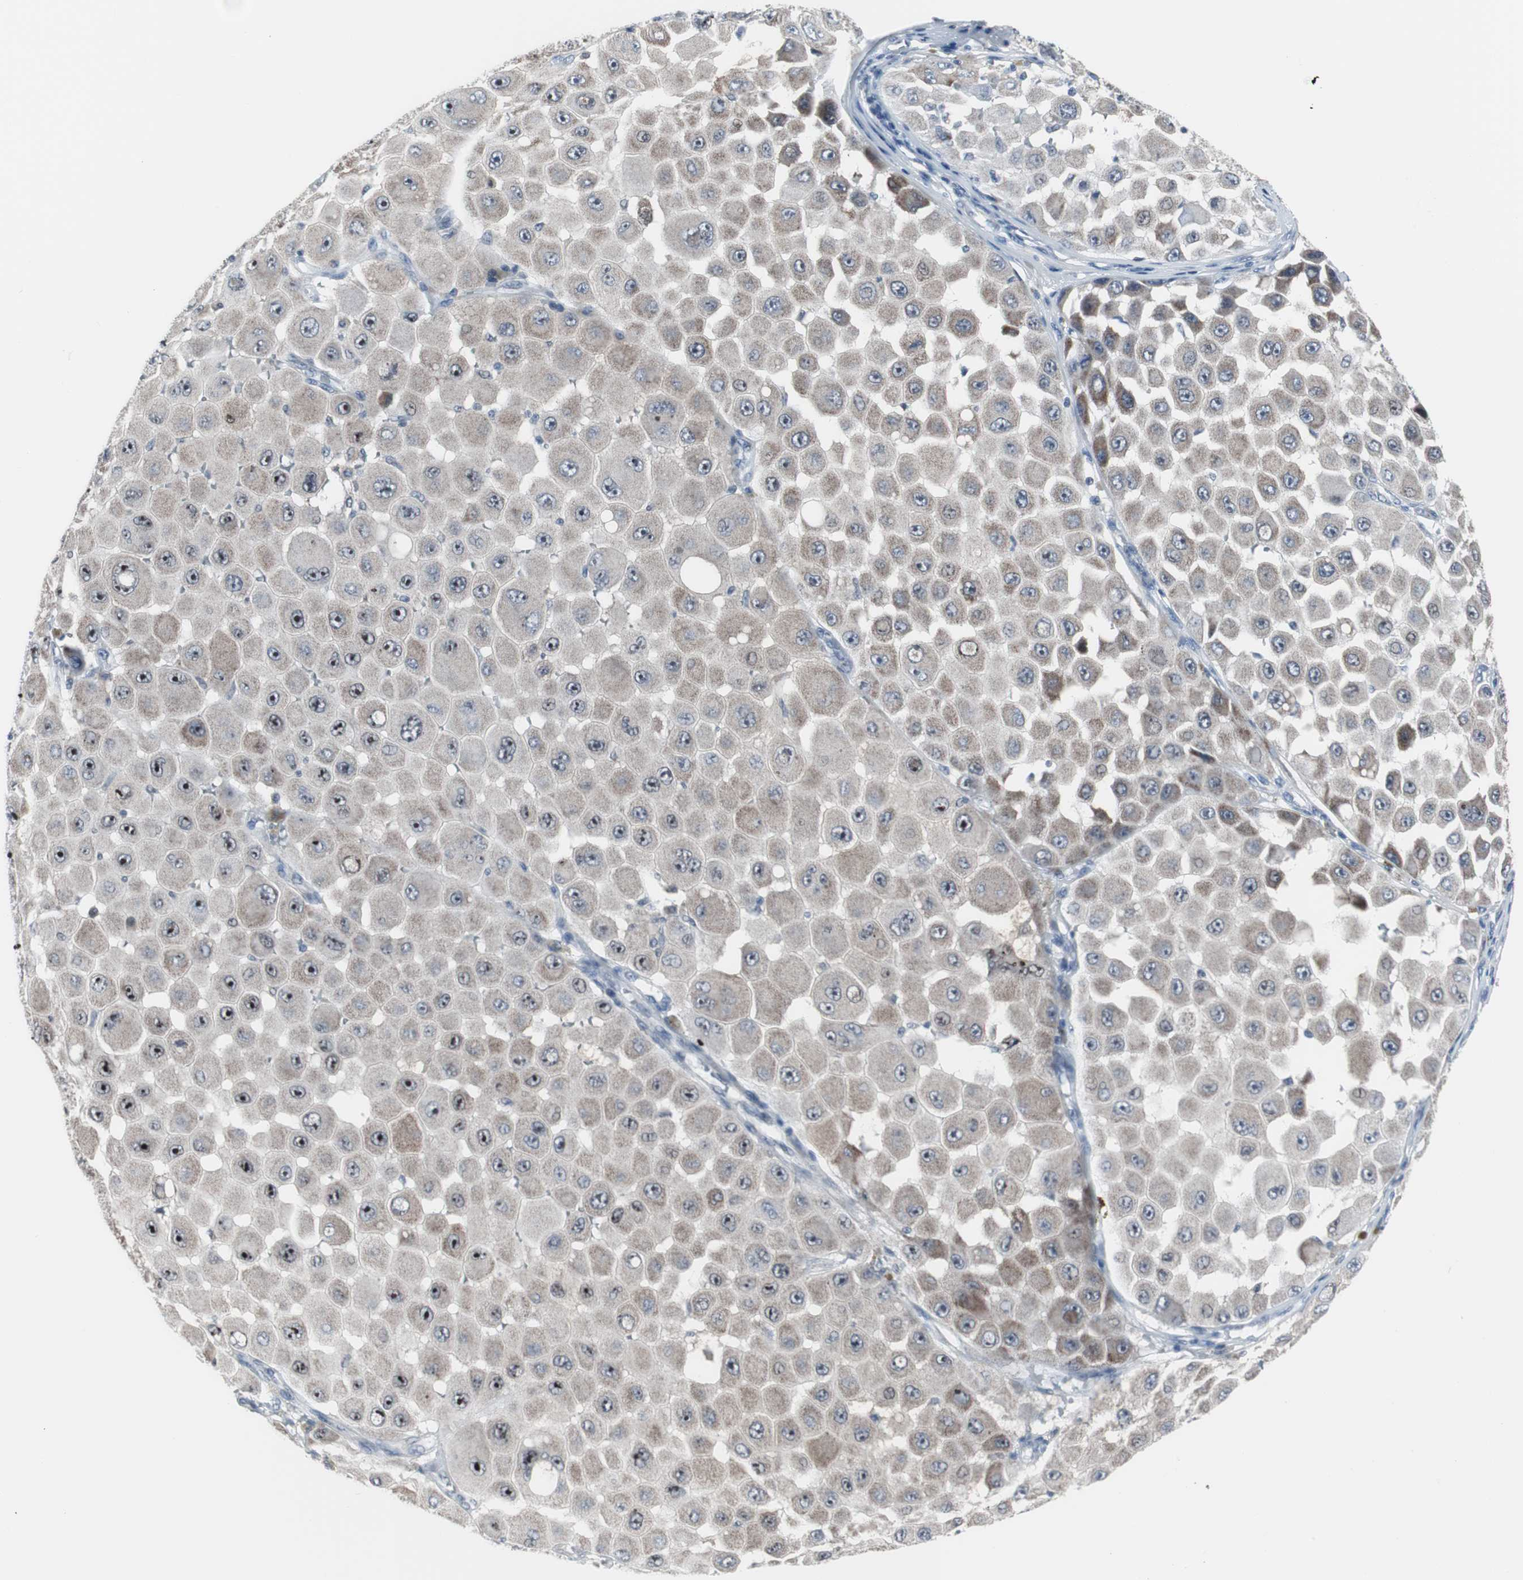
{"staining": {"intensity": "moderate", "quantity": "25%-75%", "location": "cytoplasmic/membranous,nuclear"}, "tissue": "melanoma", "cell_type": "Tumor cells", "image_type": "cancer", "snomed": [{"axis": "morphology", "description": "Malignant melanoma, NOS"}, {"axis": "topography", "description": "Skin"}], "caption": "Approximately 25%-75% of tumor cells in human melanoma display moderate cytoplasmic/membranous and nuclear protein expression as visualized by brown immunohistochemical staining.", "gene": "DOK1", "patient": {"sex": "female", "age": 81}}